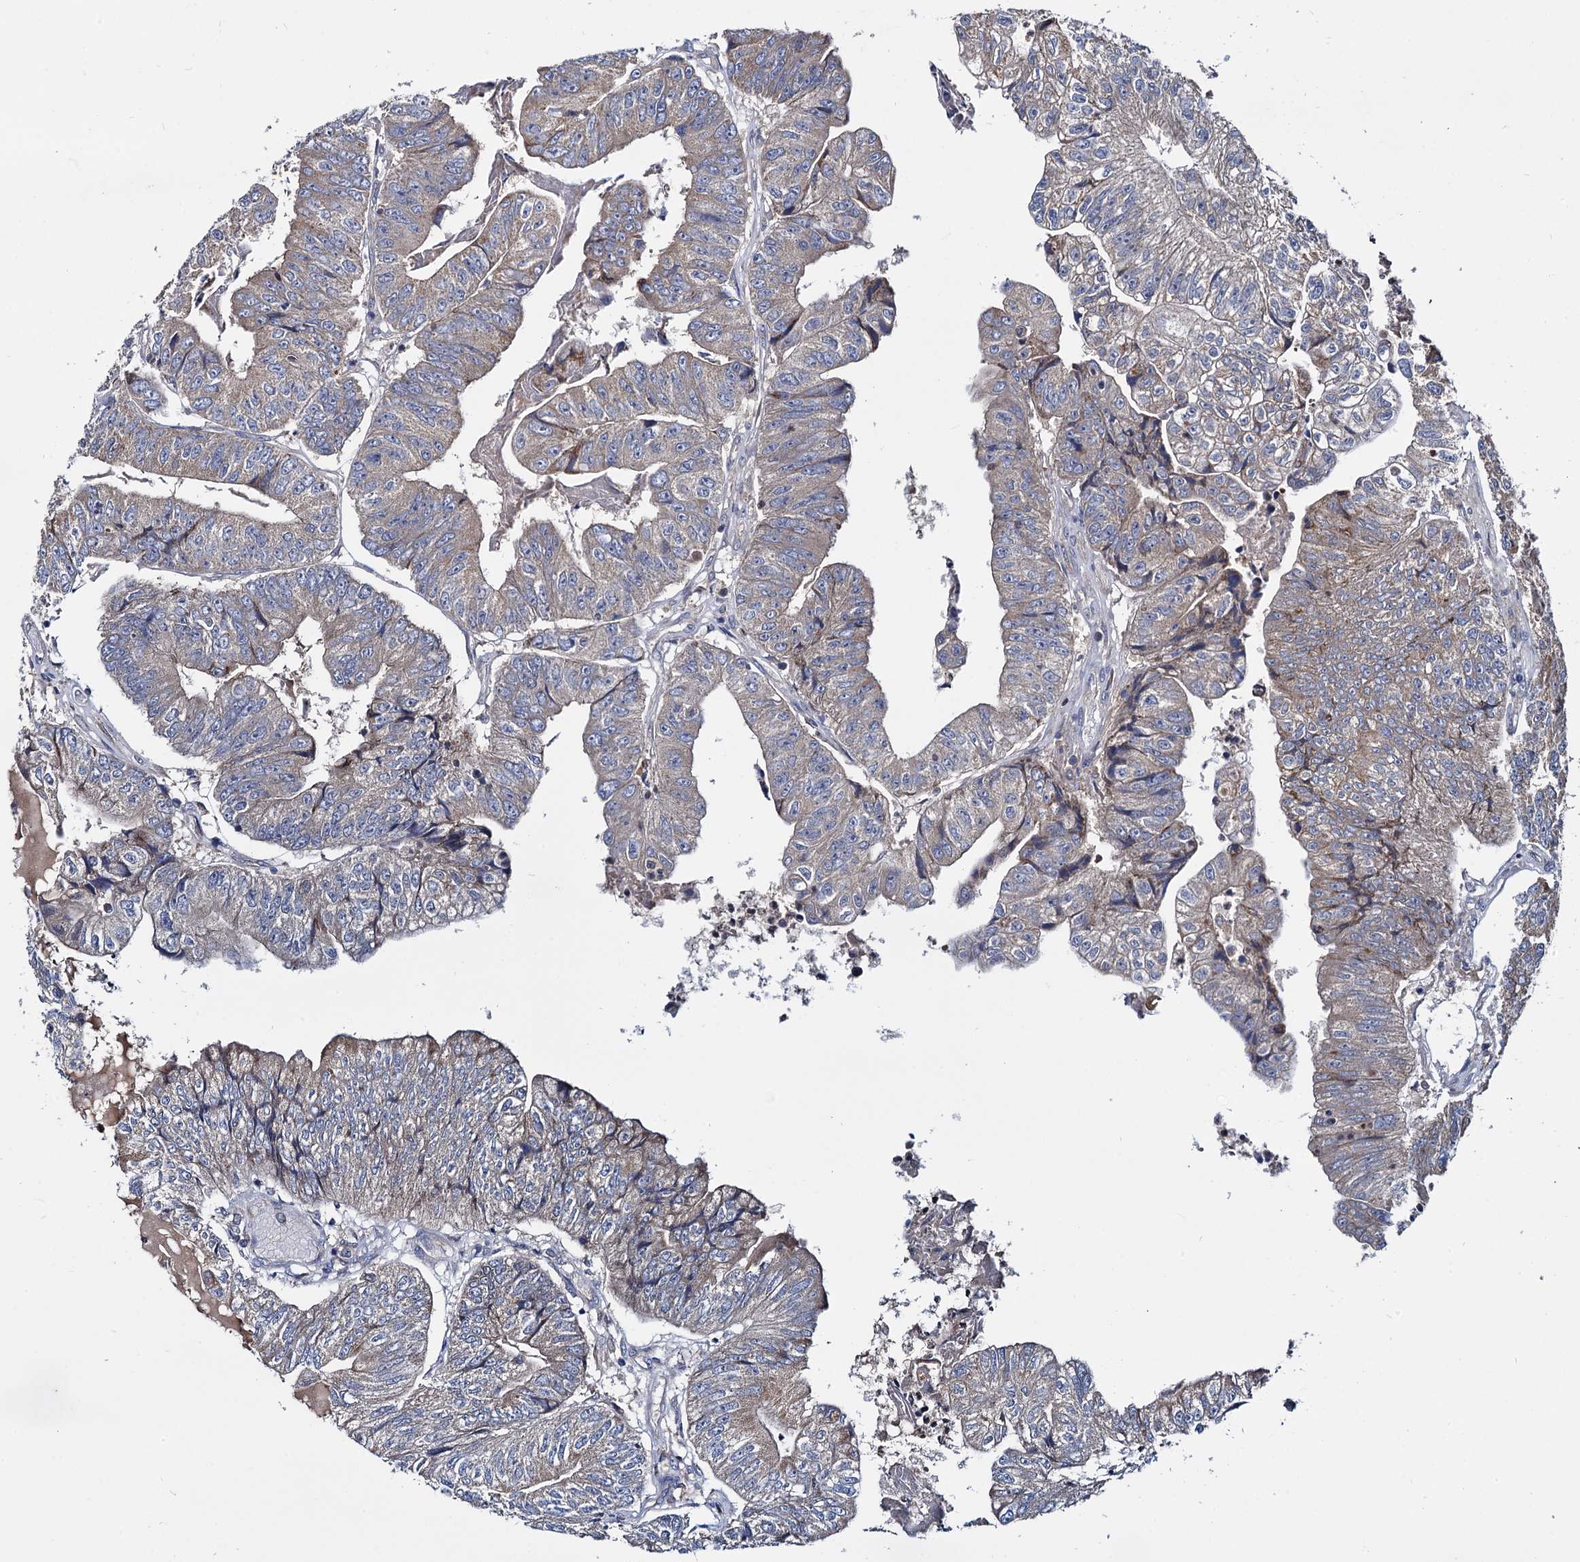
{"staining": {"intensity": "moderate", "quantity": "25%-75%", "location": "cytoplasmic/membranous"}, "tissue": "colorectal cancer", "cell_type": "Tumor cells", "image_type": "cancer", "snomed": [{"axis": "morphology", "description": "Adenocarcinoma, NOS"}, {"axis": "topography", "description": "Colon"}], "caption": "Colorectal cancer was stained to show a protein in brown. There is medium levels of moderate cytoplasmic/membranous expression in approximately 25%-75% of tumor cells.", "gene": "CEP192", "patient": {"sex": "female", "age": 67}}